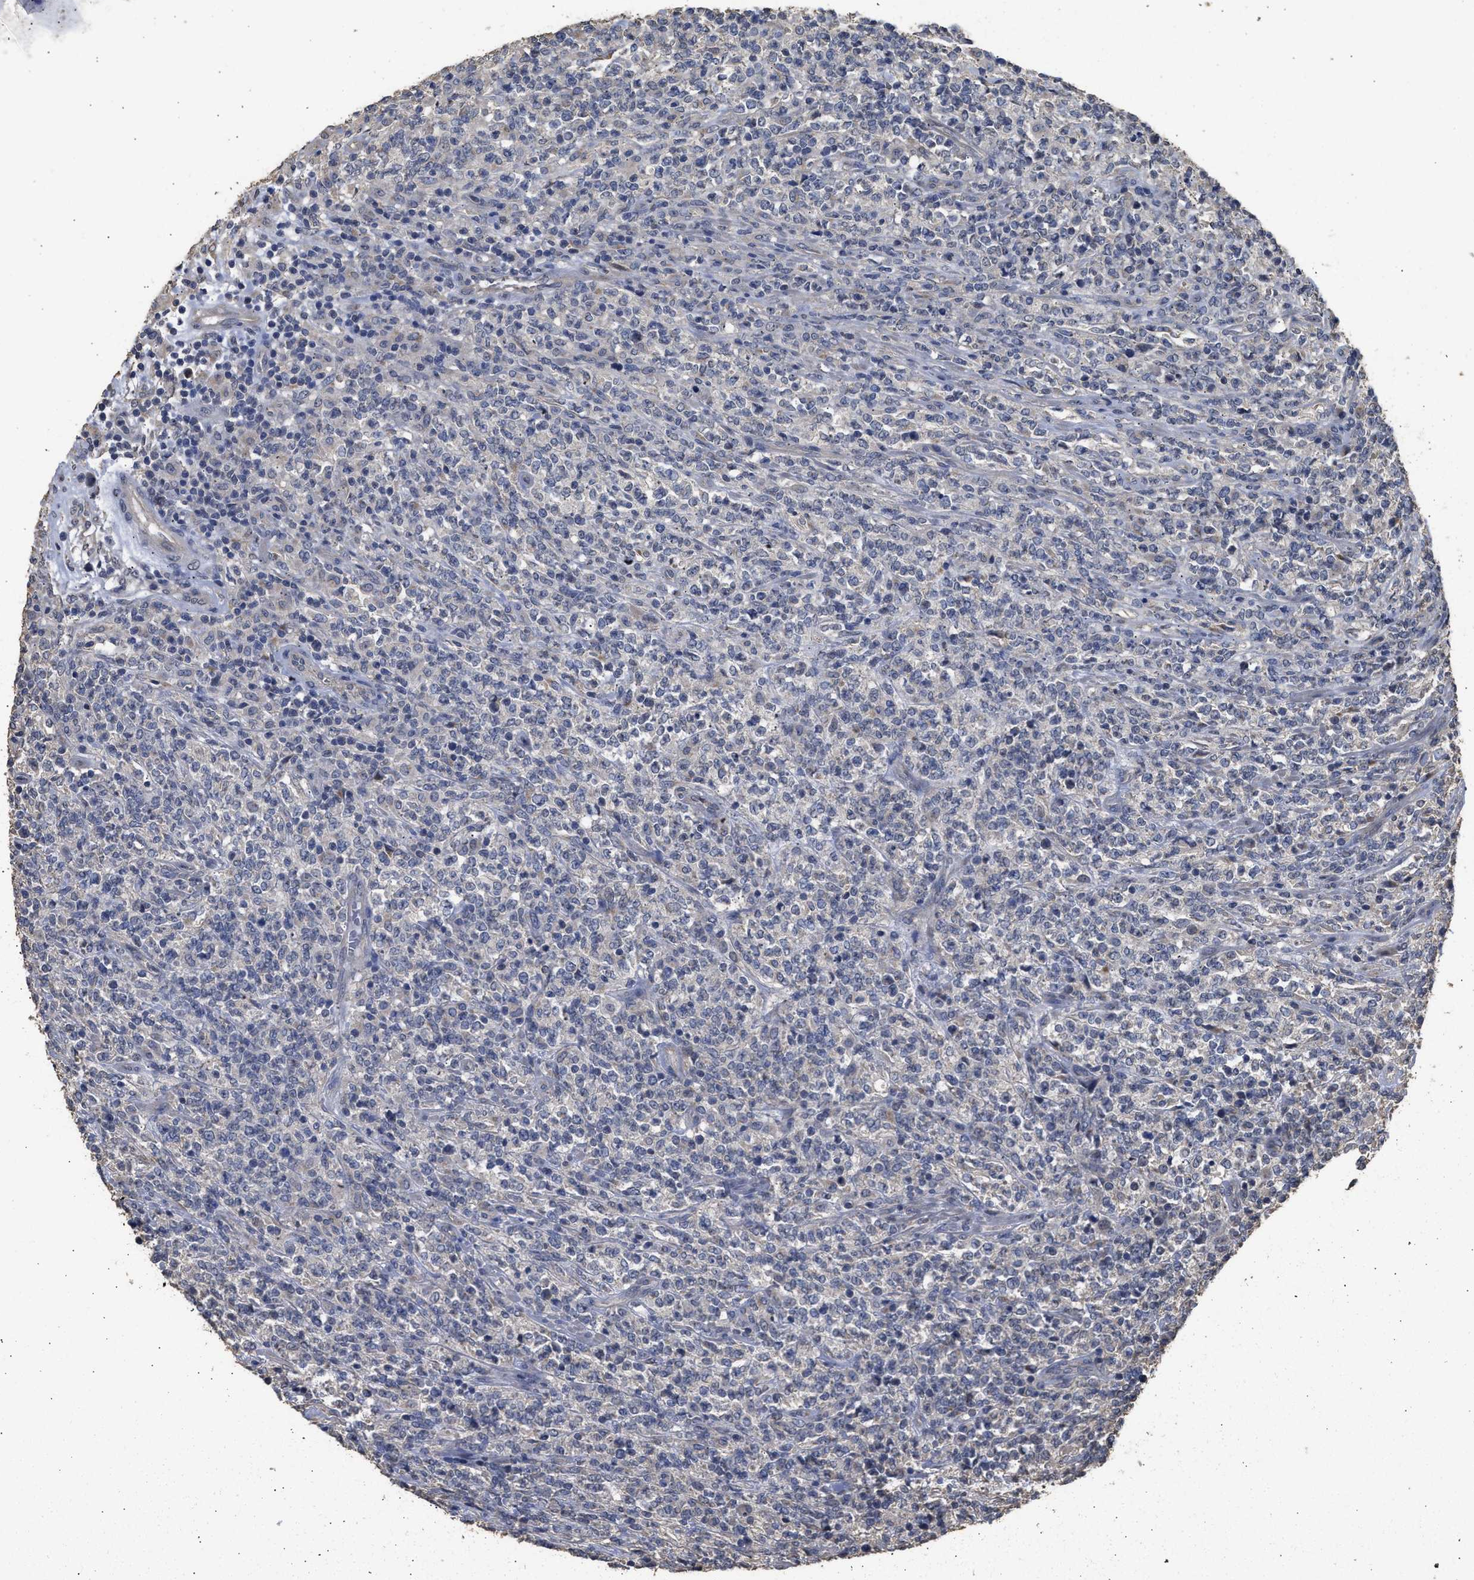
{"staining": {"intensity": "negative", "quantity": "none", "location": "none"}, "tissue": "lymphoma", "cell_type": "Tumor cells", "image_type": "cancer", "snomed": [{"axis": "morphology", "description": "Malignant lymphoma, non-Hodgkin's type, High grade"}, {"axis": "topography", "description": "Soft tissue"}], "caption": "Immunohistochemical staining of human lymphoma exhibits no significant expression in tumor cells.", "gene": "SPINT2", "patient": {"sex": "male", "age": 18}}